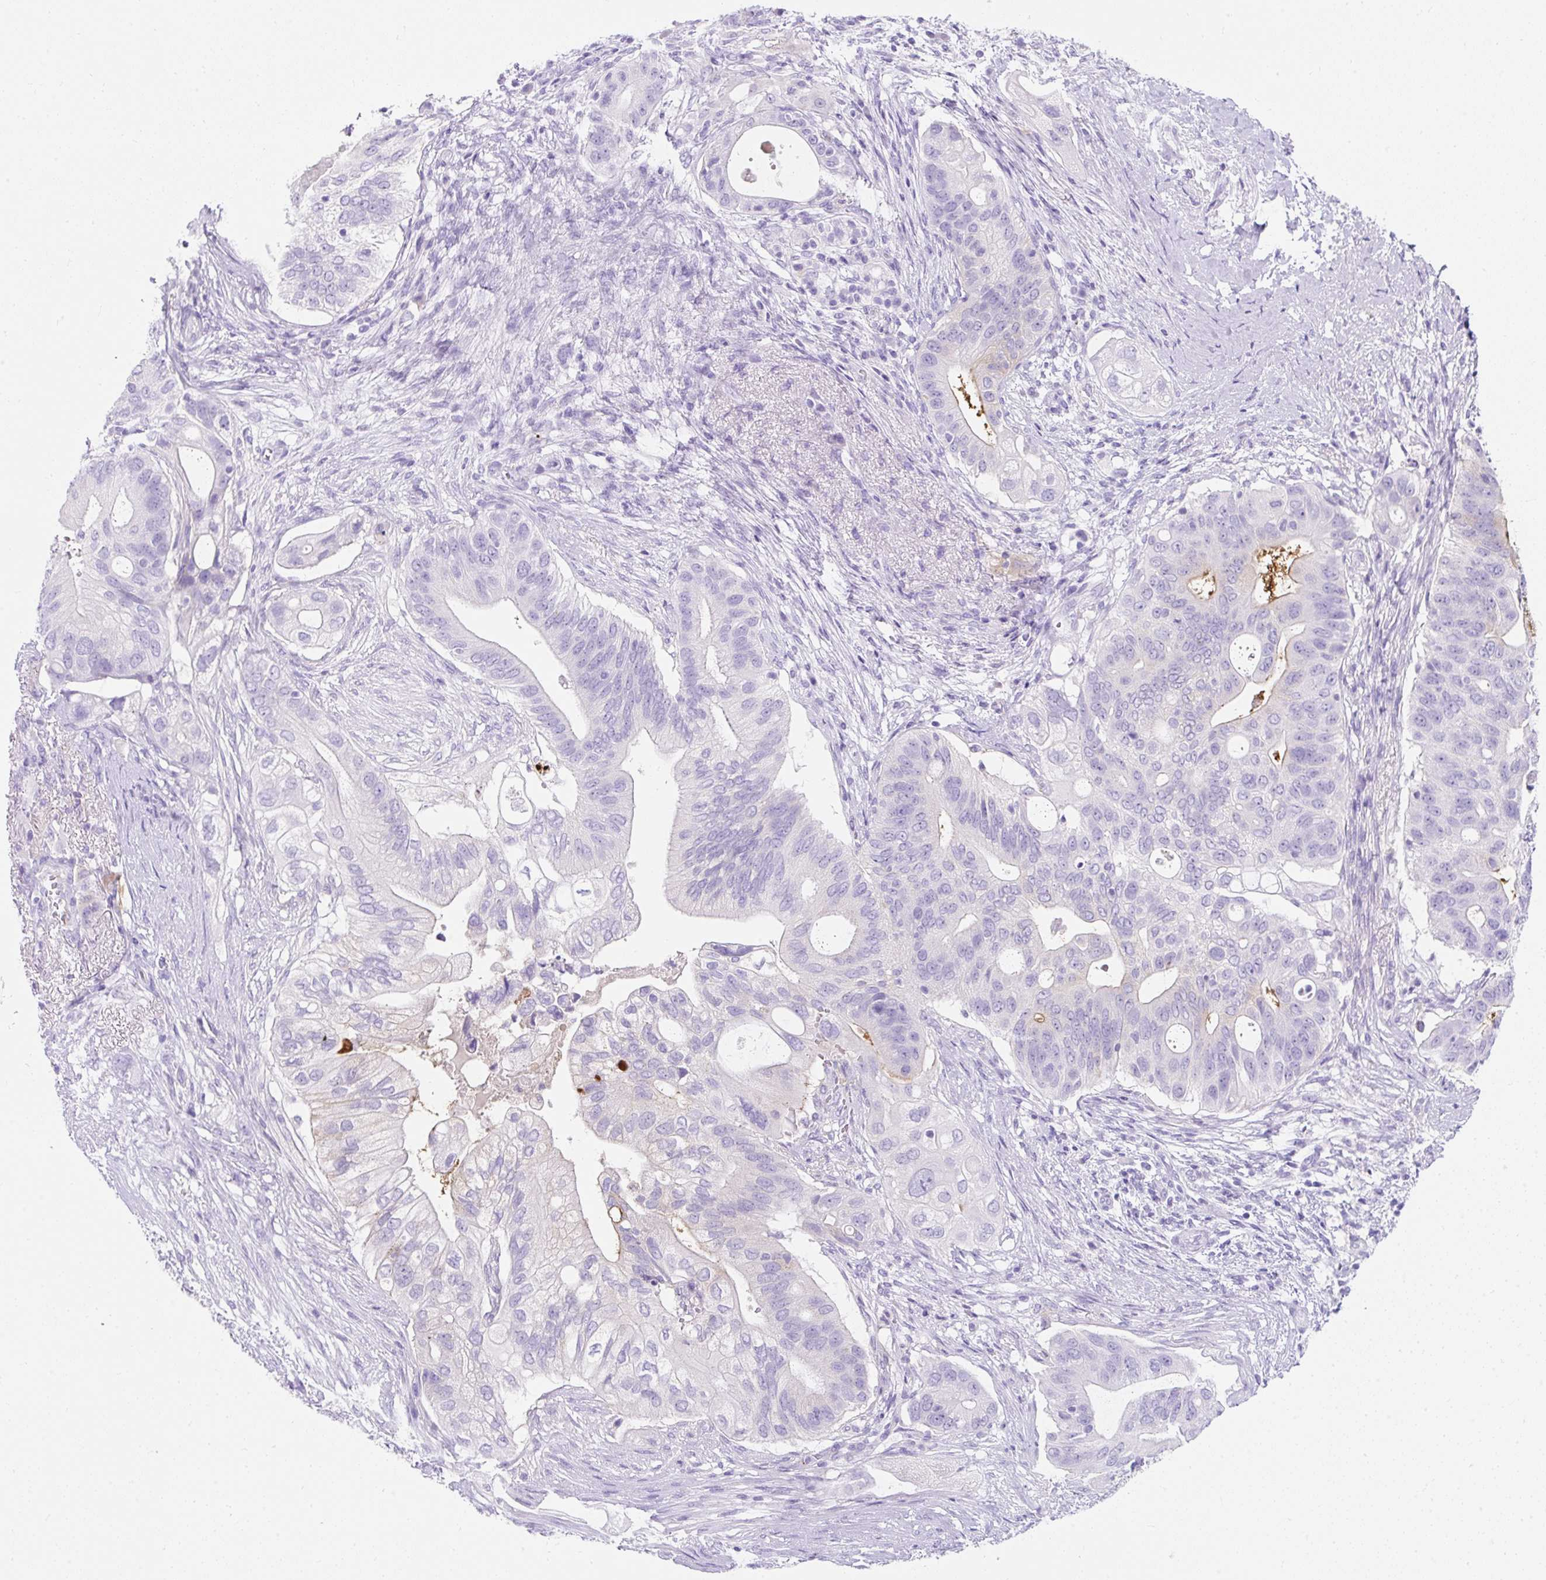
{"staining": {"intensity": "negative", "quantity": "none", "location": "none"}, "tissue": "pancreatic cancer", "cell_type": "Tumor cells", "image_type": "cancer", "snomed": [{"axis": "morphology", "description": "Adenocarcinoma, NOS"}, {"axis": "topography", "description": "Pancreas"}], "caption": "Adenocarcinoma (pancreatic) stained for a protein using immunohistochemistry displays no positivity tumor cells.", "gene": "APOC4-APOC2", "patient": {"sex": "female", "age": 72}}